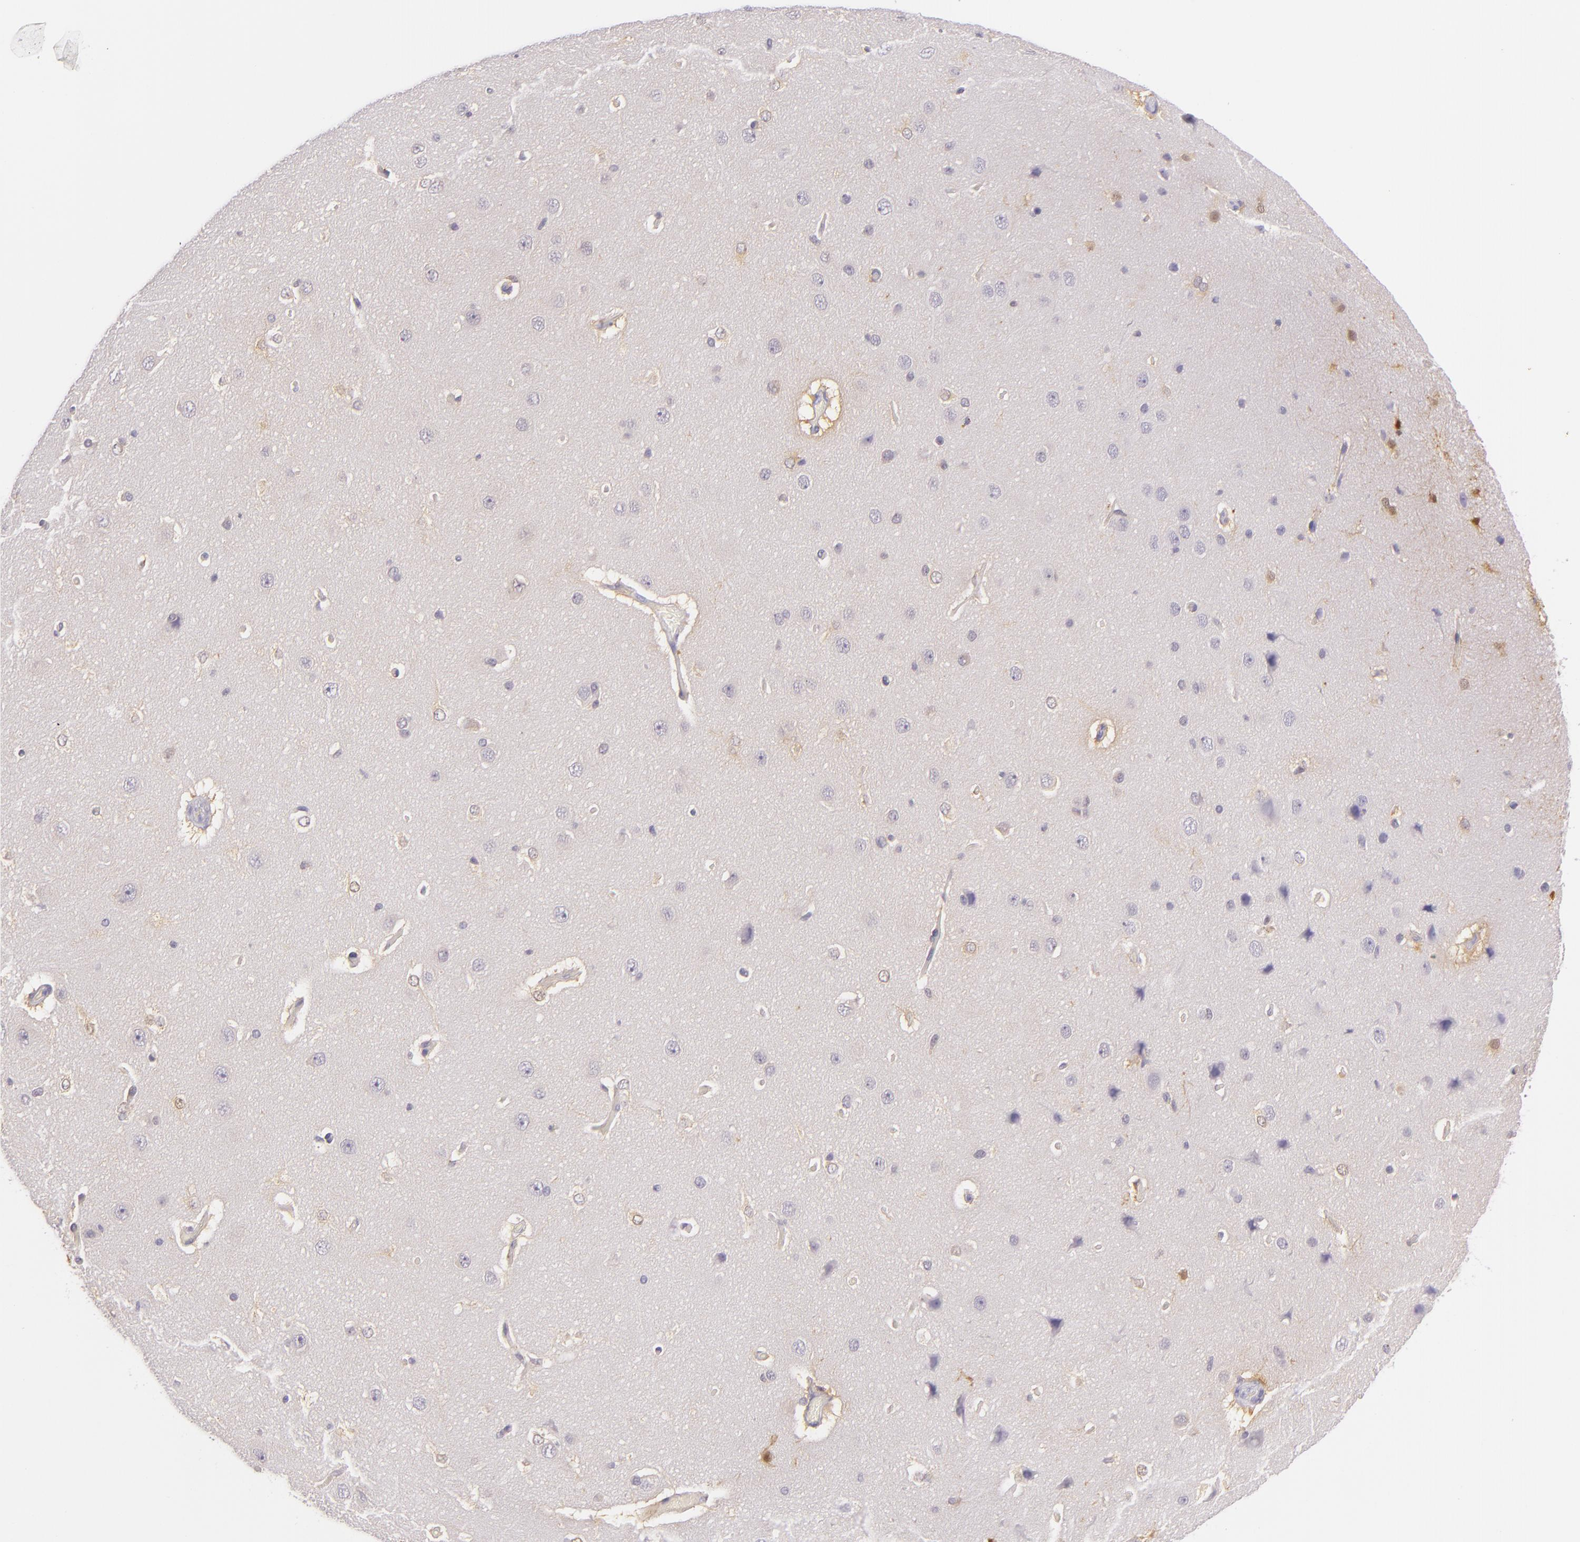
{"staining": {"intensity": "negative", "quantity": "none", "location": "none"}, "tissue": "cerebral cortex", "cell_type": "Endothelial cells", "image_type": "normal", "snomed": [{"axis": "morphology", "description": "Normal tissue, NOS"}, {"axis": "topography", "description": "Cerebral cortex"}], "caption": "DAB (3,3'-diaminobenzidine) immunohistochemical staining of unremarkable human cerebral cortex reveals no significant expression in endothelial cells. Nuclei are stained in blue.", "gene": "CBS", "patient": {"sex": "female", "age": 45}}